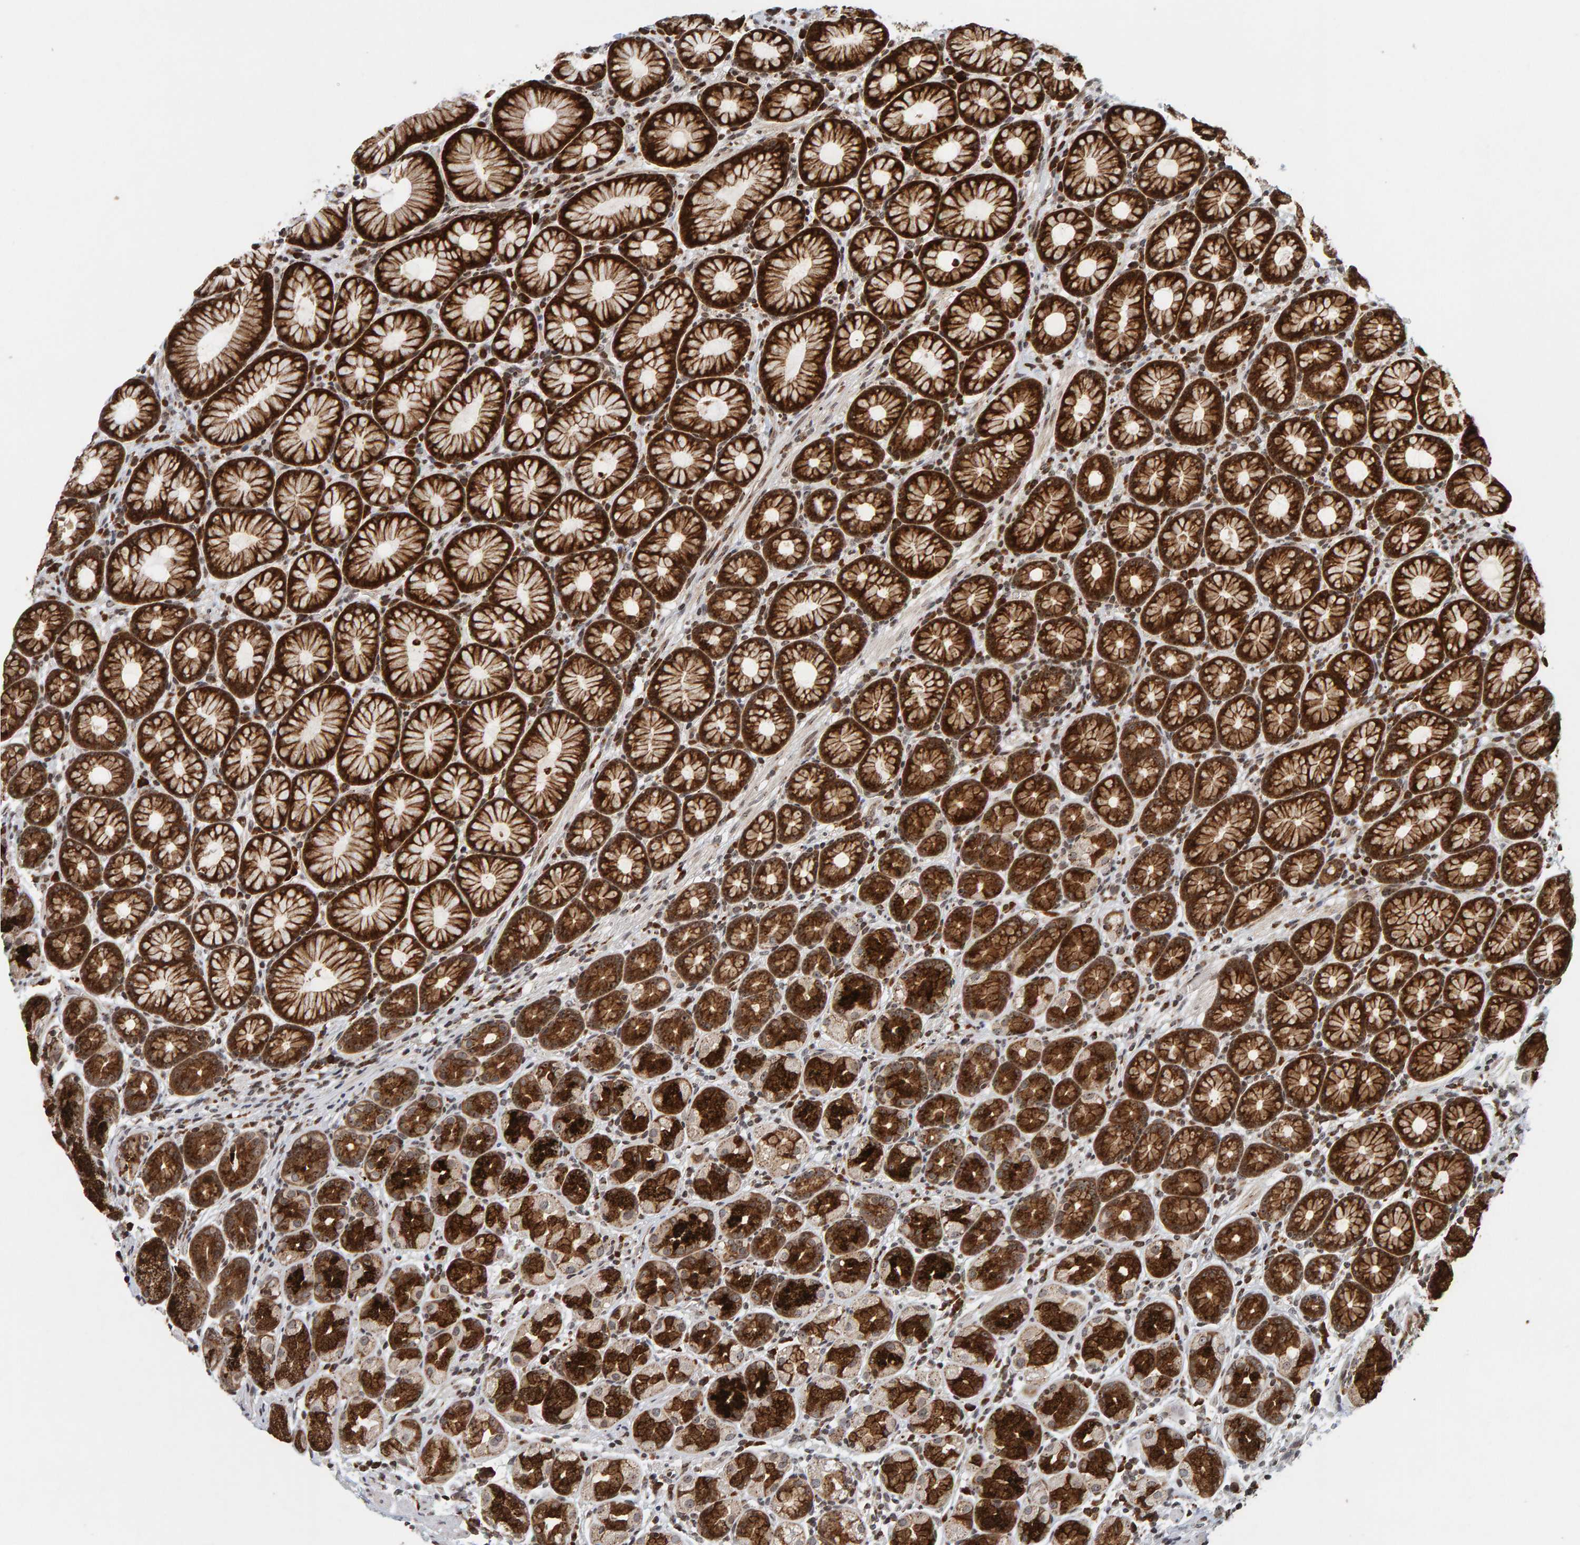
{"staining": {"intensity": "strong", "quantity": "25%-75%", "location": "cytoplasmic/membranous,nuclear"}, "tissue": "stomach", "cell_type": "Glandular cells", "image_type": "normal", "snomed": [{"axis": "morphology", "description": "Normal tissue, NOS"}, {"axis": "topography", "description": "Stomach"}], "caption": "Strong cytoplasmic/membranous,nuclear protein expression is present in about 25%-75% of glandular cells in stomach.", "gene": "CCDC182", "patient": {"sex": "male", "age": 42}}